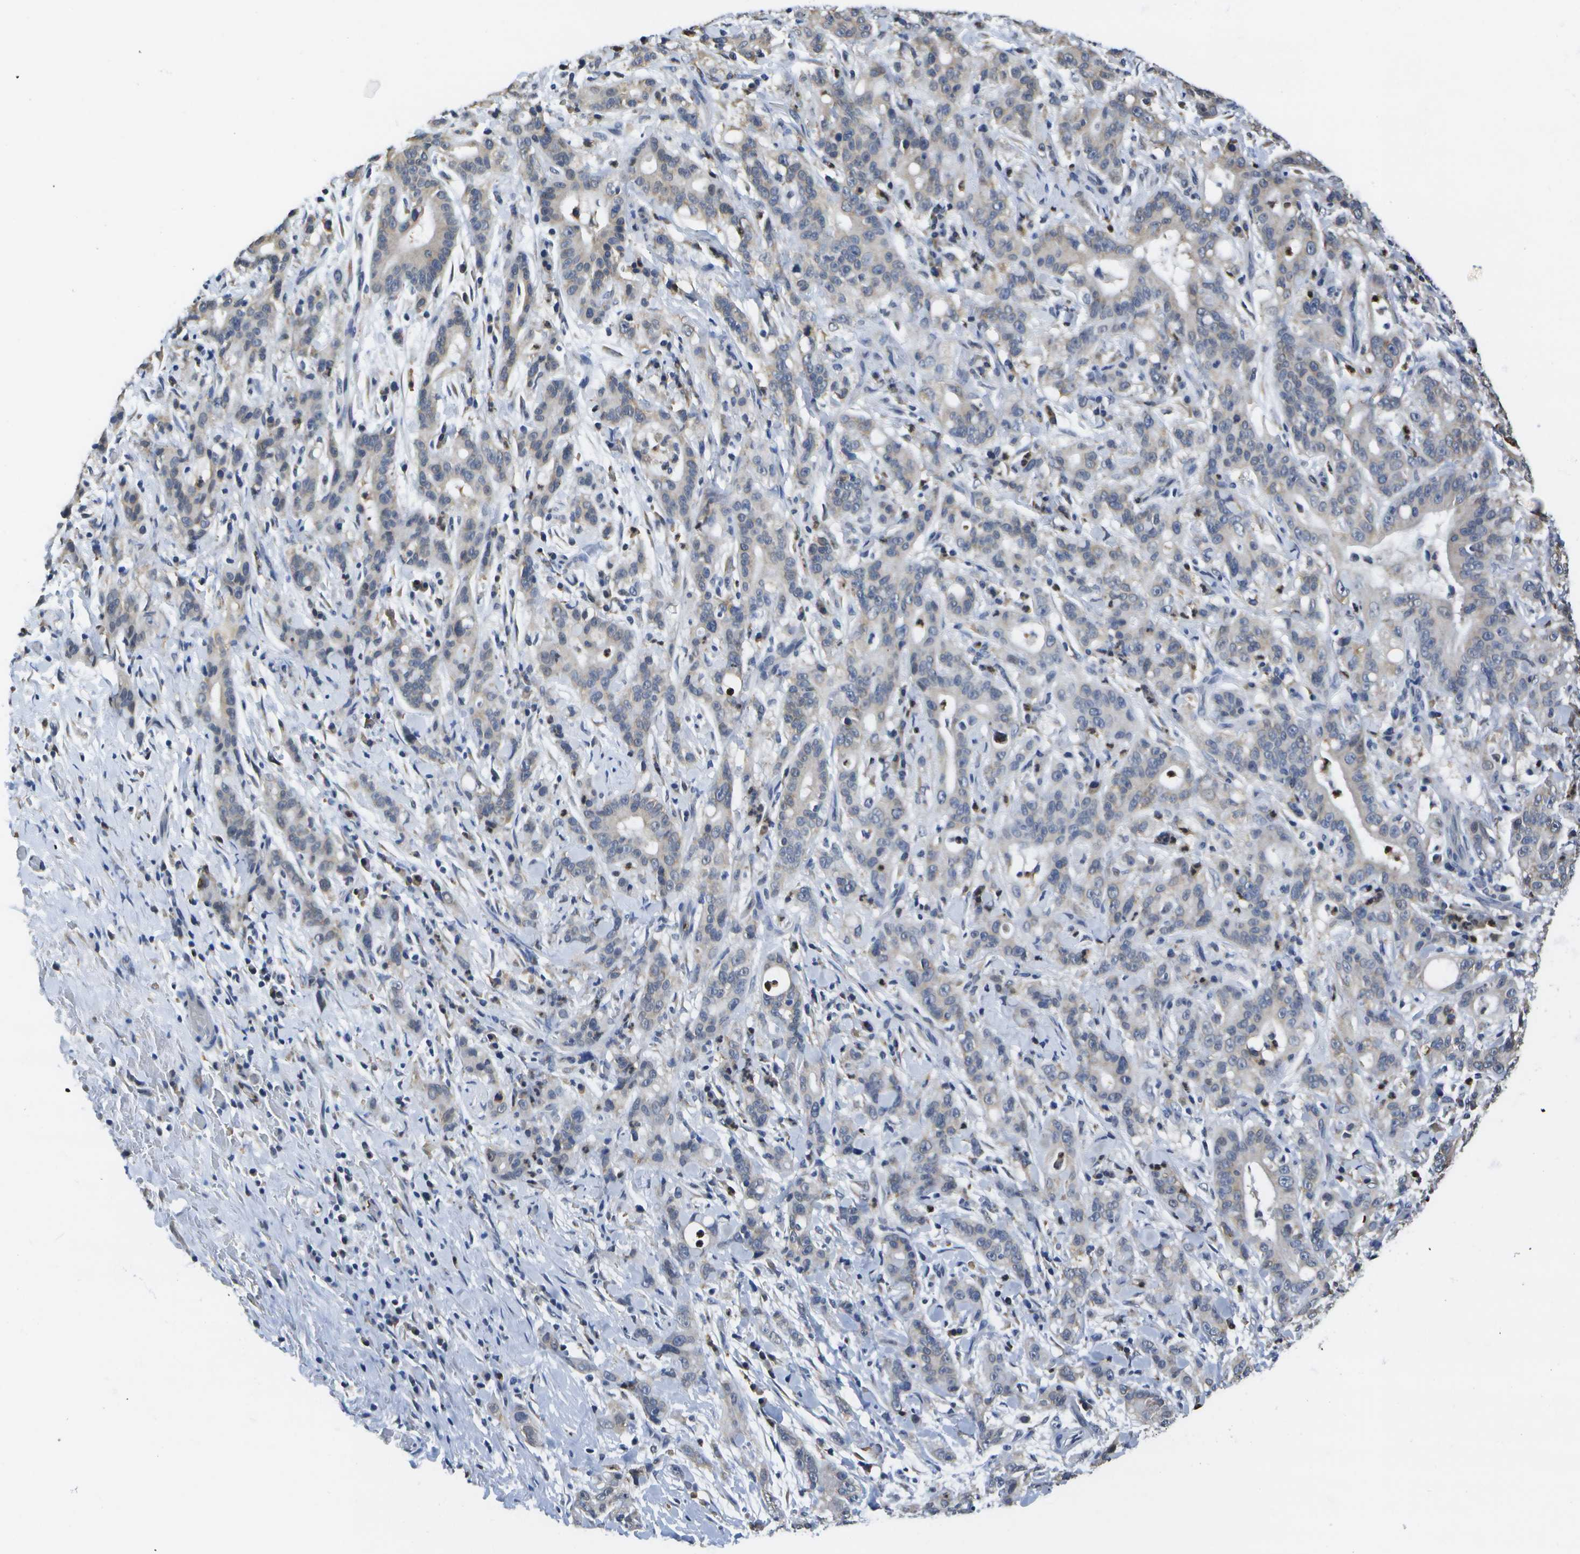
{"staining": {"intensity": "weak", "quantity": "<25%", "location": "cytoplasmic/membranous"}, "tissue": "liver cancer", "cell_type": "Tumor cells", "image_type": "cancer", "snomed": [{"axis": "morphology", "description": "Cholangiocarcinoma"}, {"axis": "topography", "description": "Liver"}], "caption": "A photomicrograph of human liver cholangiocarcinoma is negative for staining in tumor cells.", "gene": "DSE", "patient": {"sex": "female", "age": 38}}